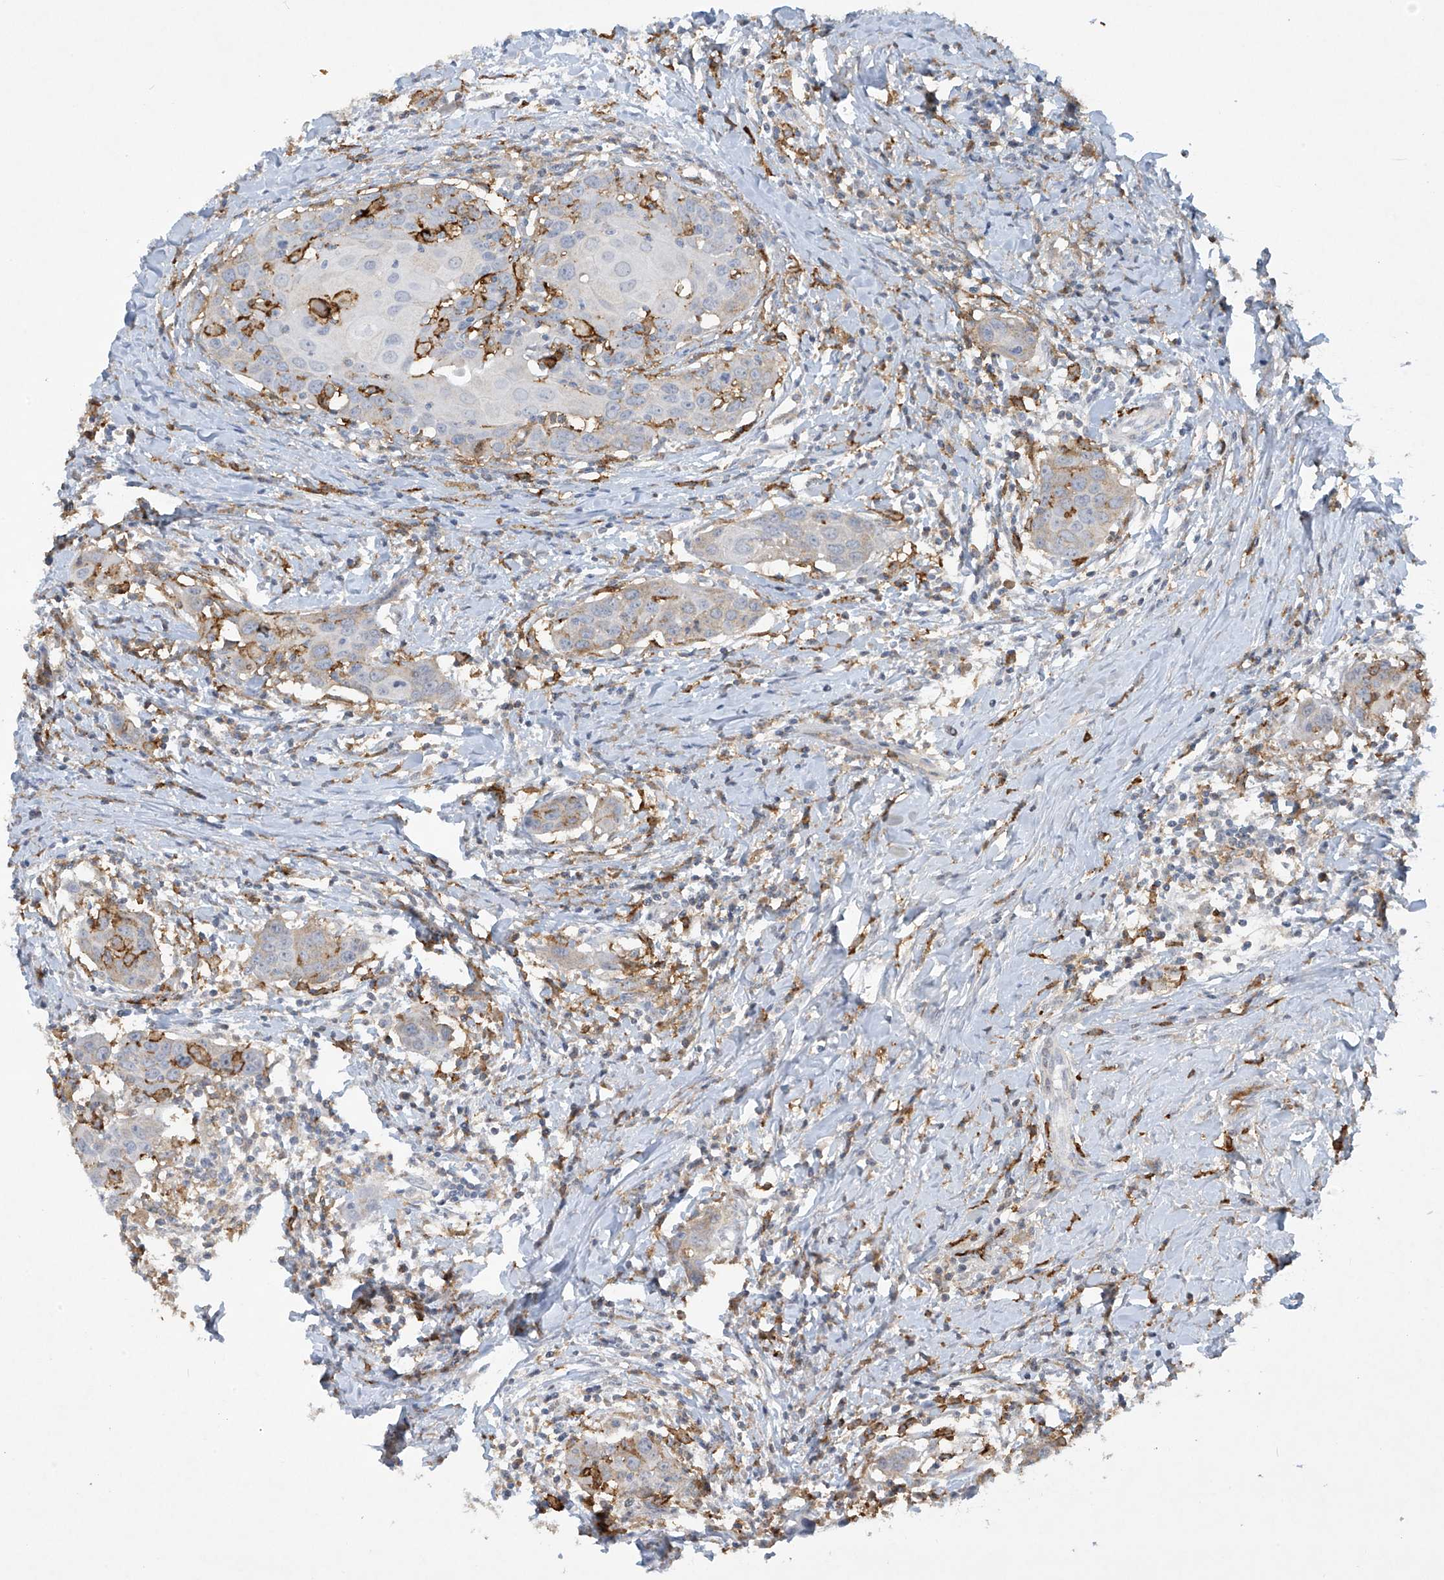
{"staining": {"intensity": "weak", "quantity": "<25%", "location": "cytoplasmic/membranous"}, "tissue": "head and neck cancer", "cell_type": "Tumor cells", "image_type": "cancer", "snomed": [{"axis": "morphology", "description": "Squamous cell carcinoma, NOS"}, {"axis": "topography", "description": "Oral tissue"}, {"axis": "topography", "description": "Head-Neck"}], "caption": "There is no significant staining in tumor cells of head and neck cancer (squamous cell carcinoma). (Stains: DAB (3,3'-diaminobenzidine) IHC with hematoxylin counter stain, Microscopy: brightfield microscopy at high magnification).", "gene": "FCGR3A", "patient": {"sex": "female", "age": 50}}